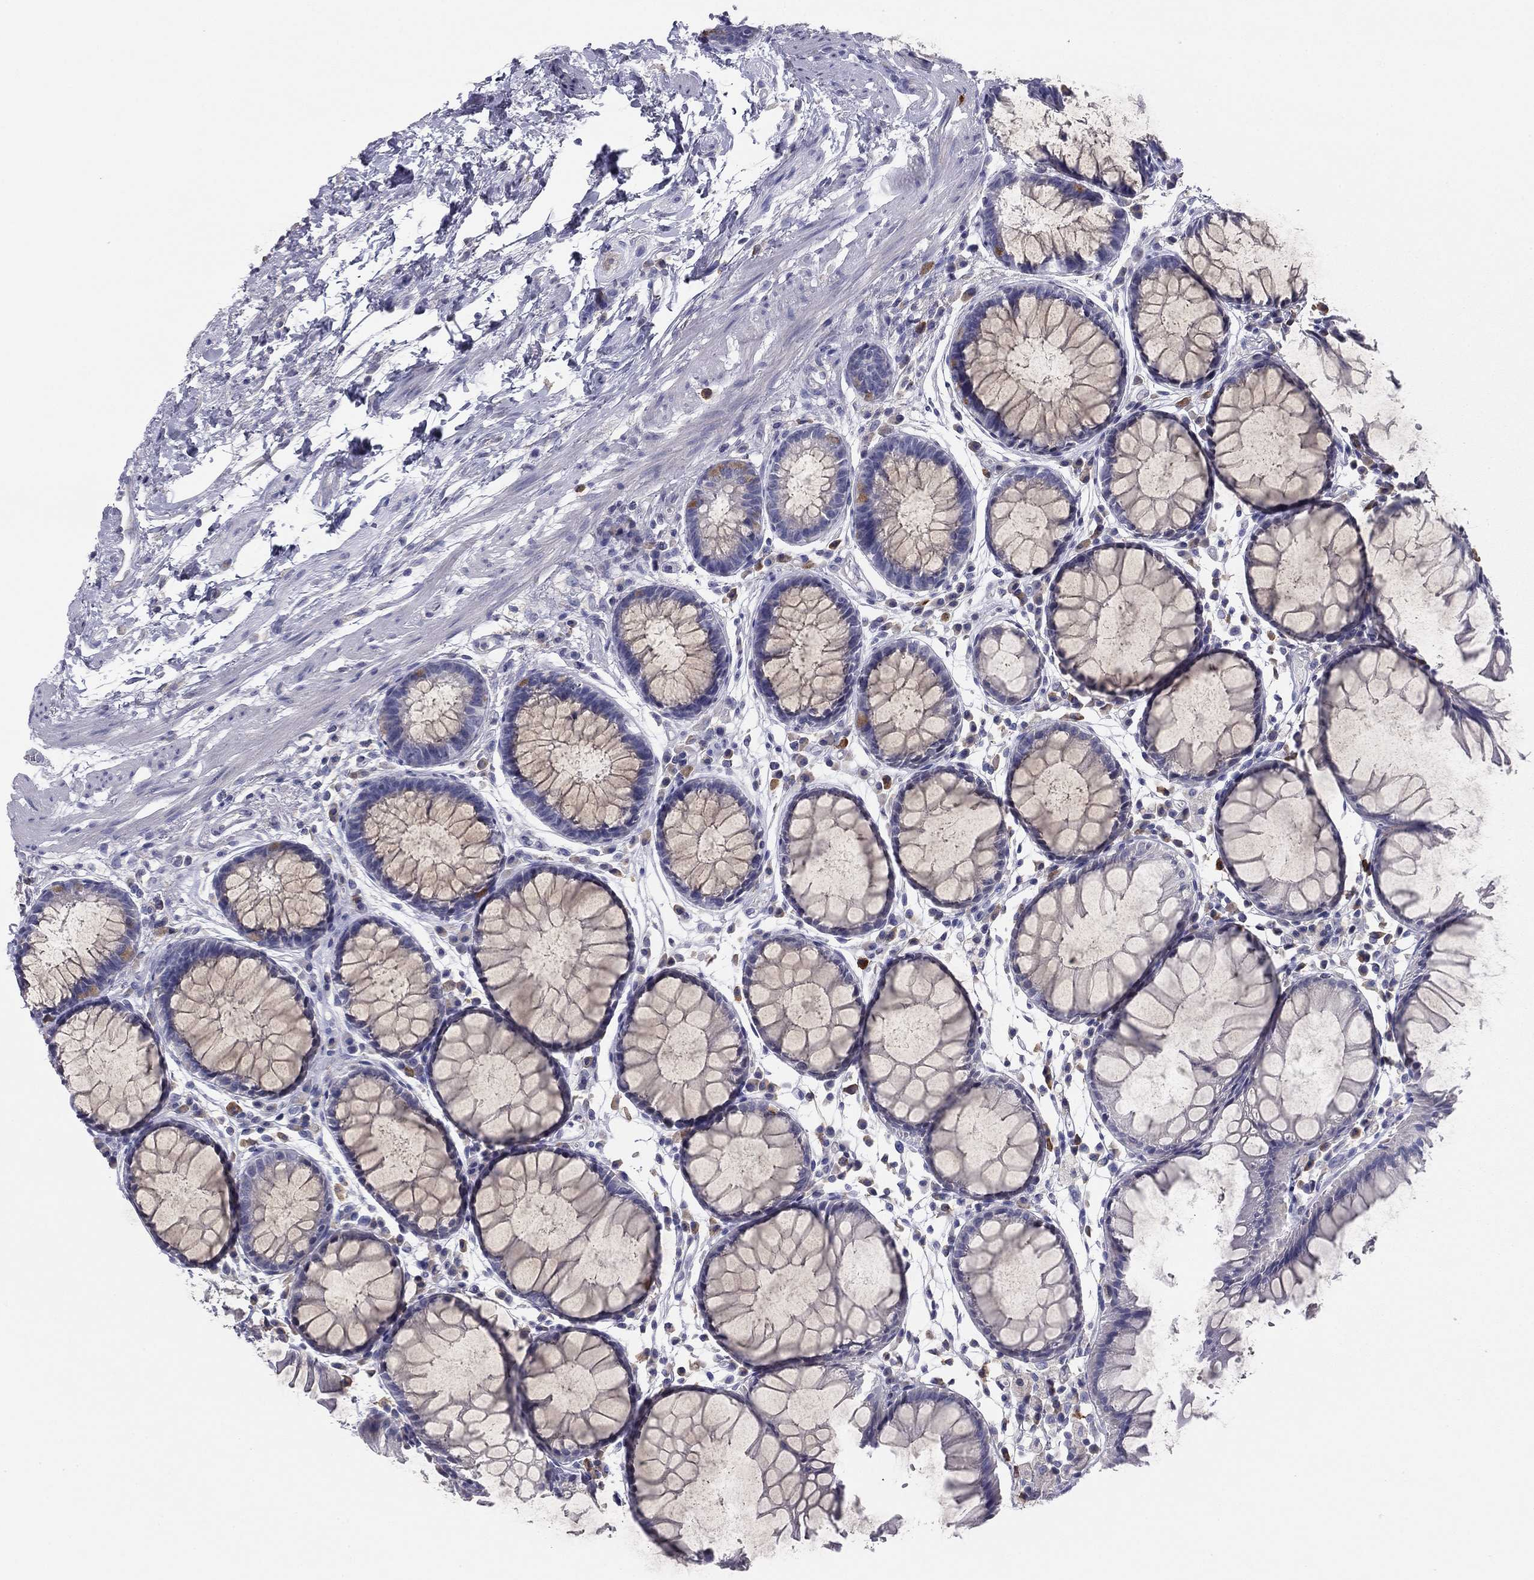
{"staining": {"intensity": "negative", "quantity": "none", "location": "none"}, "tissue": "rectum", "cell_type": "Glandular cells", "image_type": "normal", "snomed": [{"axis": "morphology", "description": "Normal tissue, NOS"}, {"axis": "topography", "description": "Rectum"}], "caption": "An immunohistochemistry photomicrograph of normal rectum is shown. There is no staining in glandular cells of rectum.", "gene": "GRK7", "patient": {"sex": "female", "age": 68}}